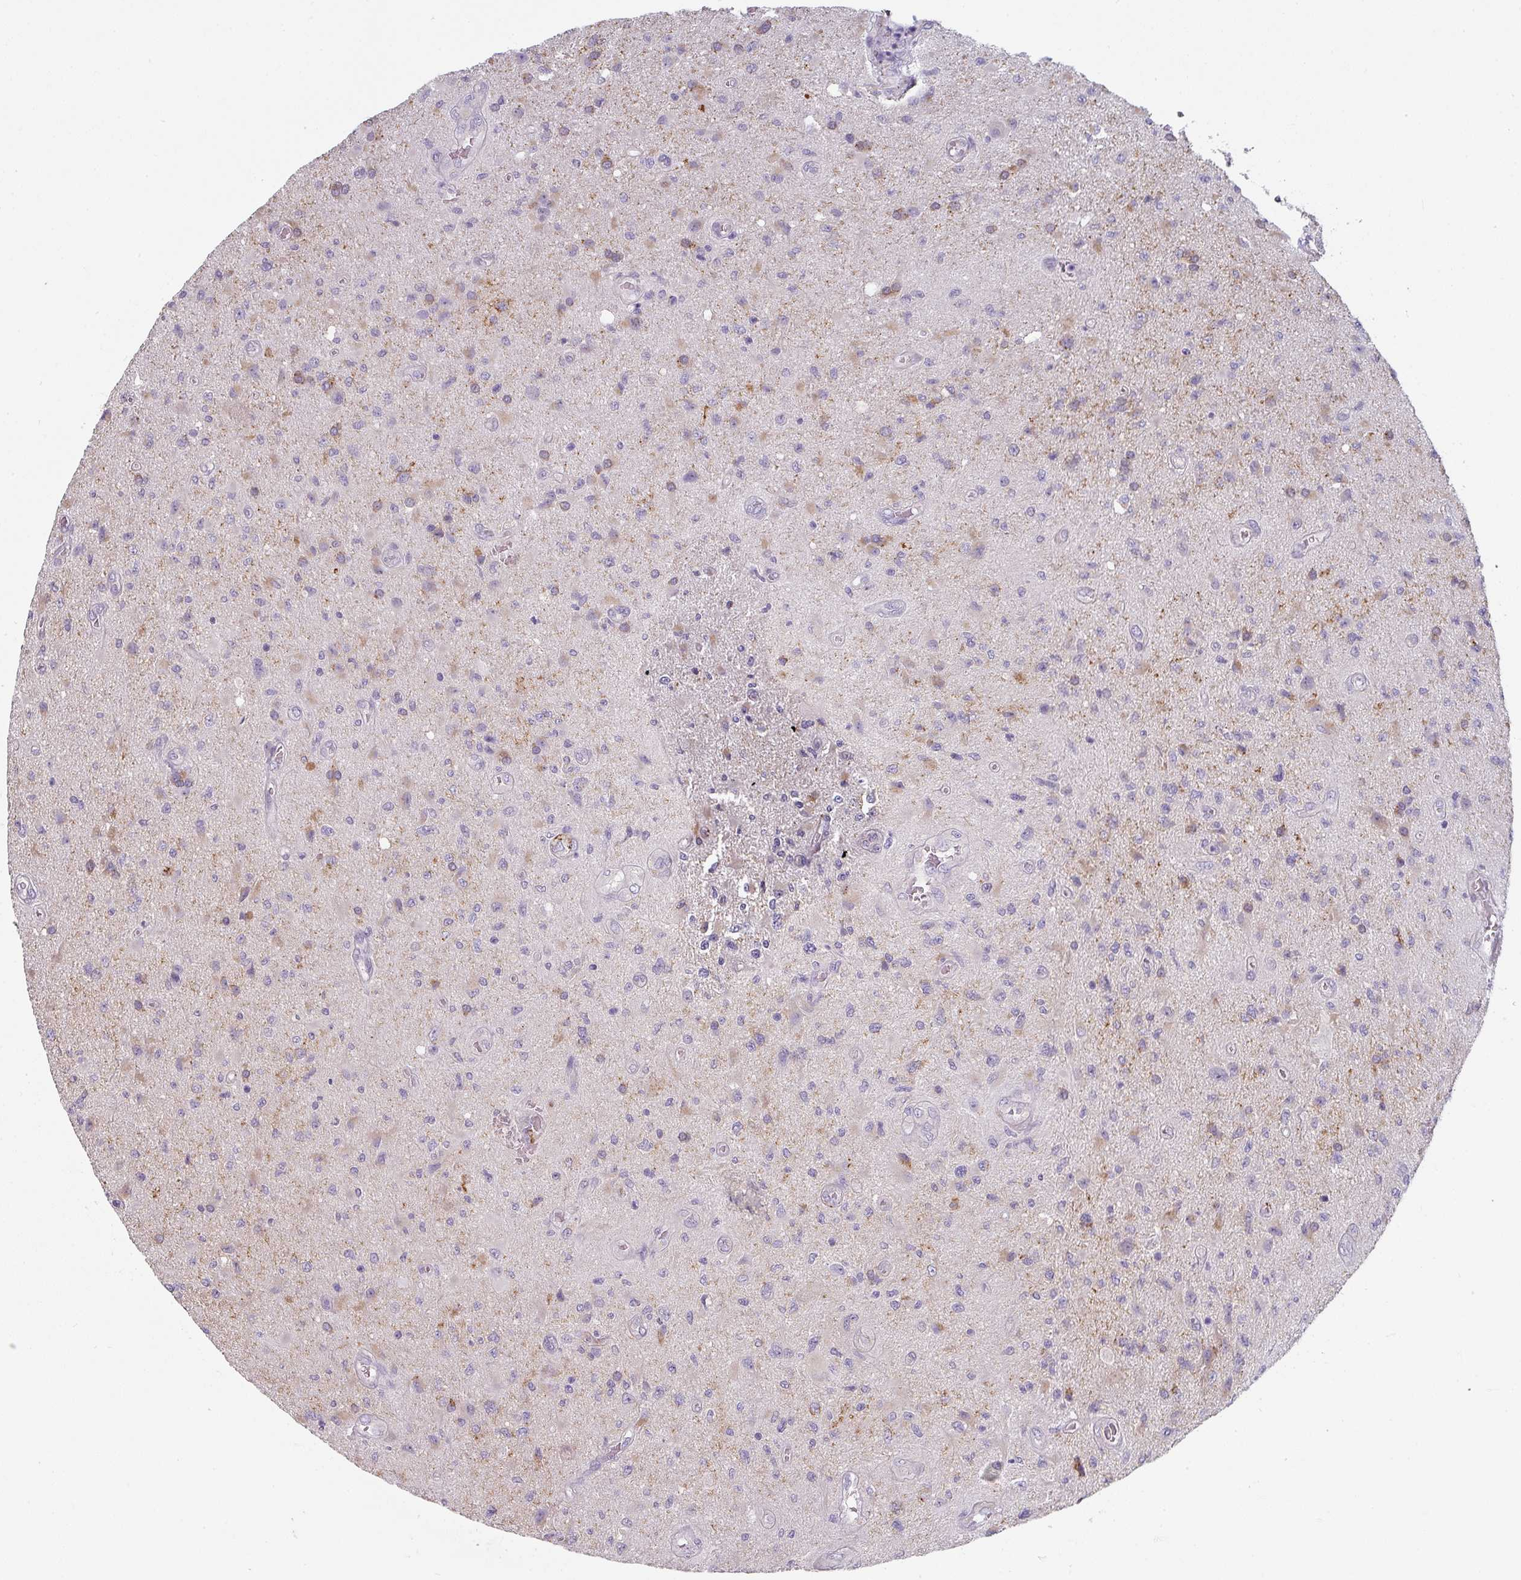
{"staining": {"intensity": "strong", "quantity": "<25%", "location": "cytoplasmic/membranous"}, "tissue": "glioma", "cell_type": "Tumor cells", "image_type": "cancer", "snomed": [{"axis": "morphology", "description": "Glioma, malignant, High grade"}, {"axis": "topography", "description": "Brain"}], "caption": "Protein staining of malignant glioma (high-grade) tissue demonstrates strong cytoplasmic/membranous staining in approximately <25% of tumor cells.", "gene": "PRODH2", "patient": {"sex": "male", "age": 67}}